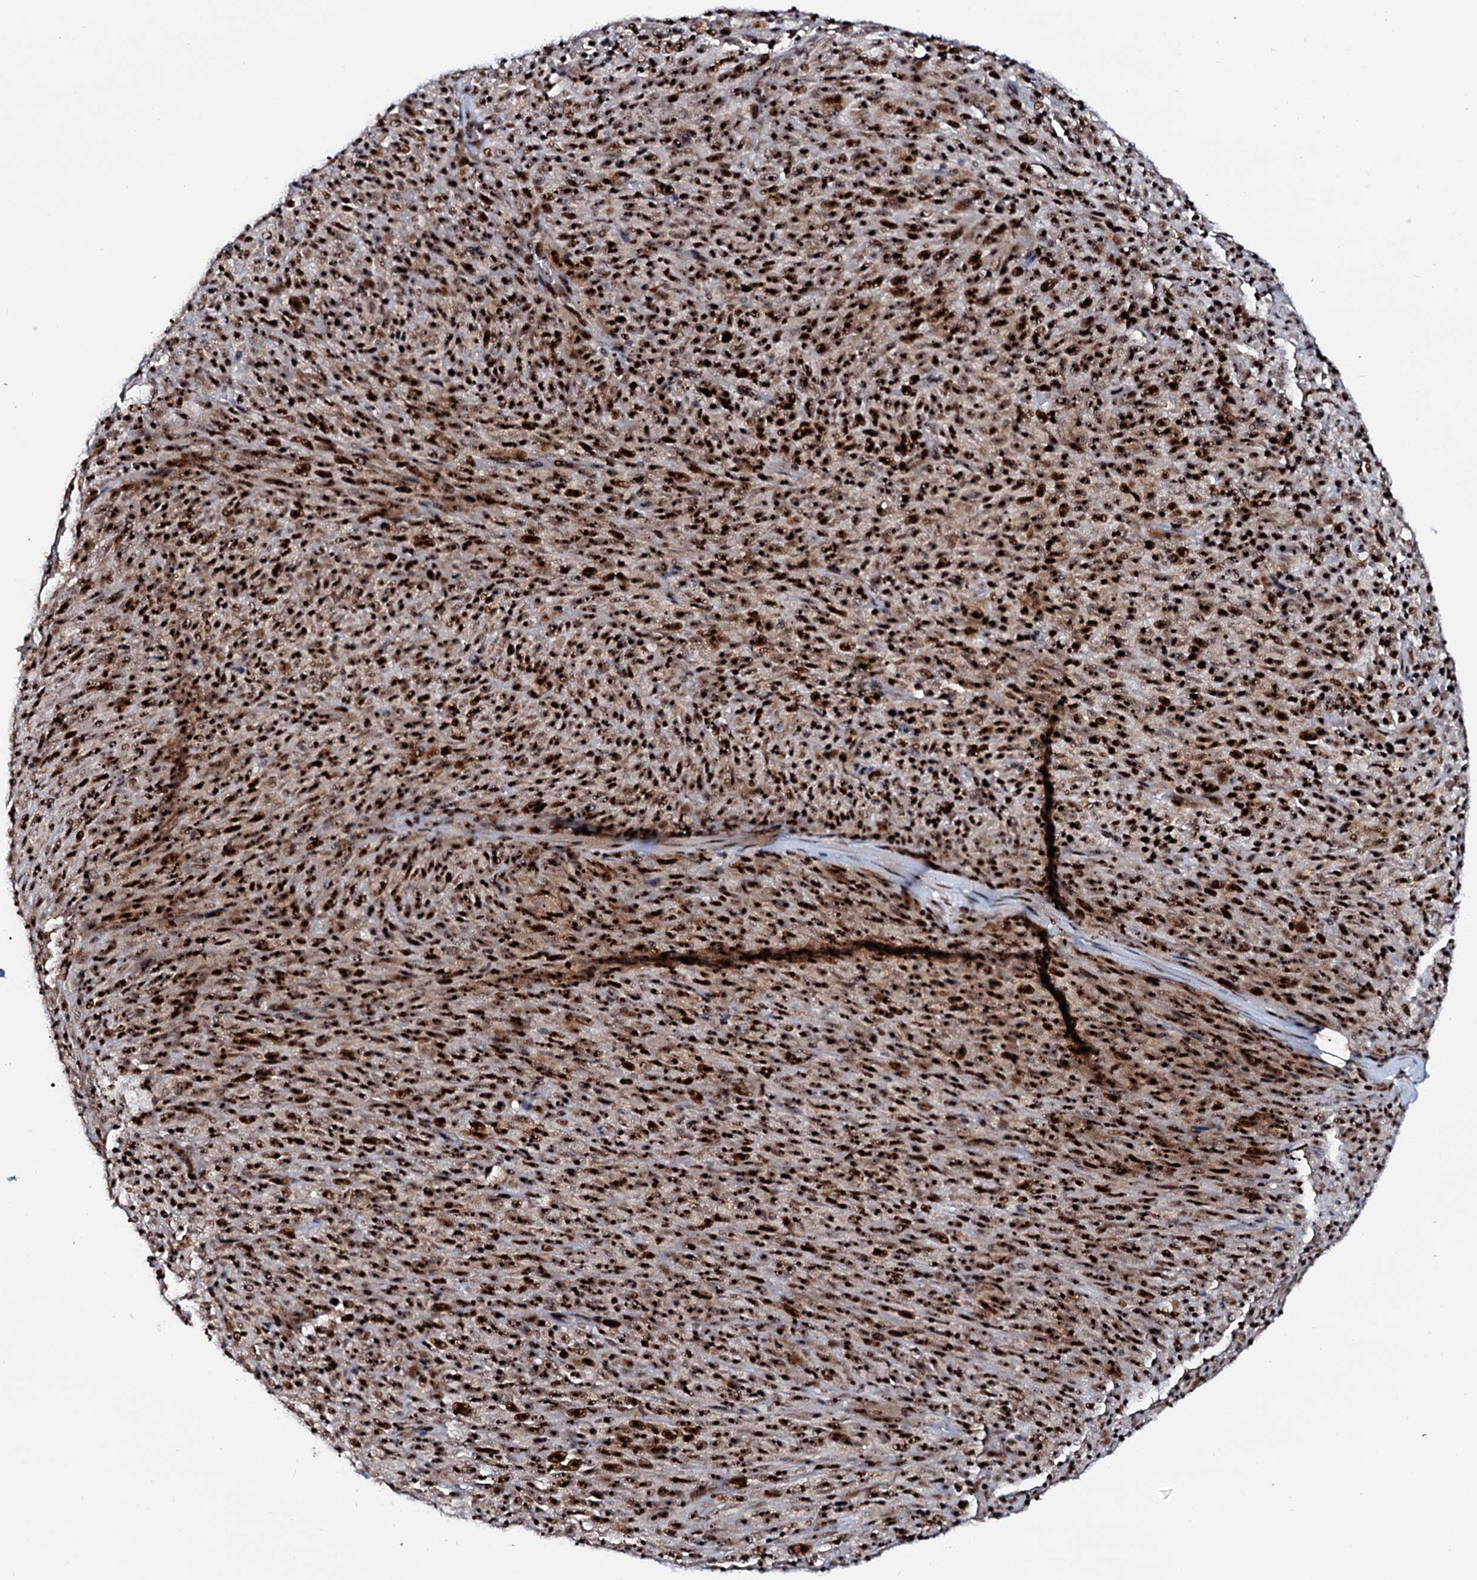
{"staining": {"intensity": "strong", "quantity": ">75%", "location": "nuclear"}, "tissue": "melanoma", "cell_type": "Tumor cells", "image_type": "cancer", "snomed": [{"axis": "morphology", "description": "Malignant melanoma, NOS"}, {"axis": "topography", "description": "Skin"}], "caption": "High-power microscopy captured an IHC micrograph of malignant melanoma, revealing strong nuclear positivity in approximately >75% of tumor cells. The staining was performed using DAB (3,3'-diaminobenzidine), with brown indicating positive protein expression. Nuclei are stained blue with hematoxylin.", "gene": "NEUROG3", "patient": {"sex": "female", "age": 82}}